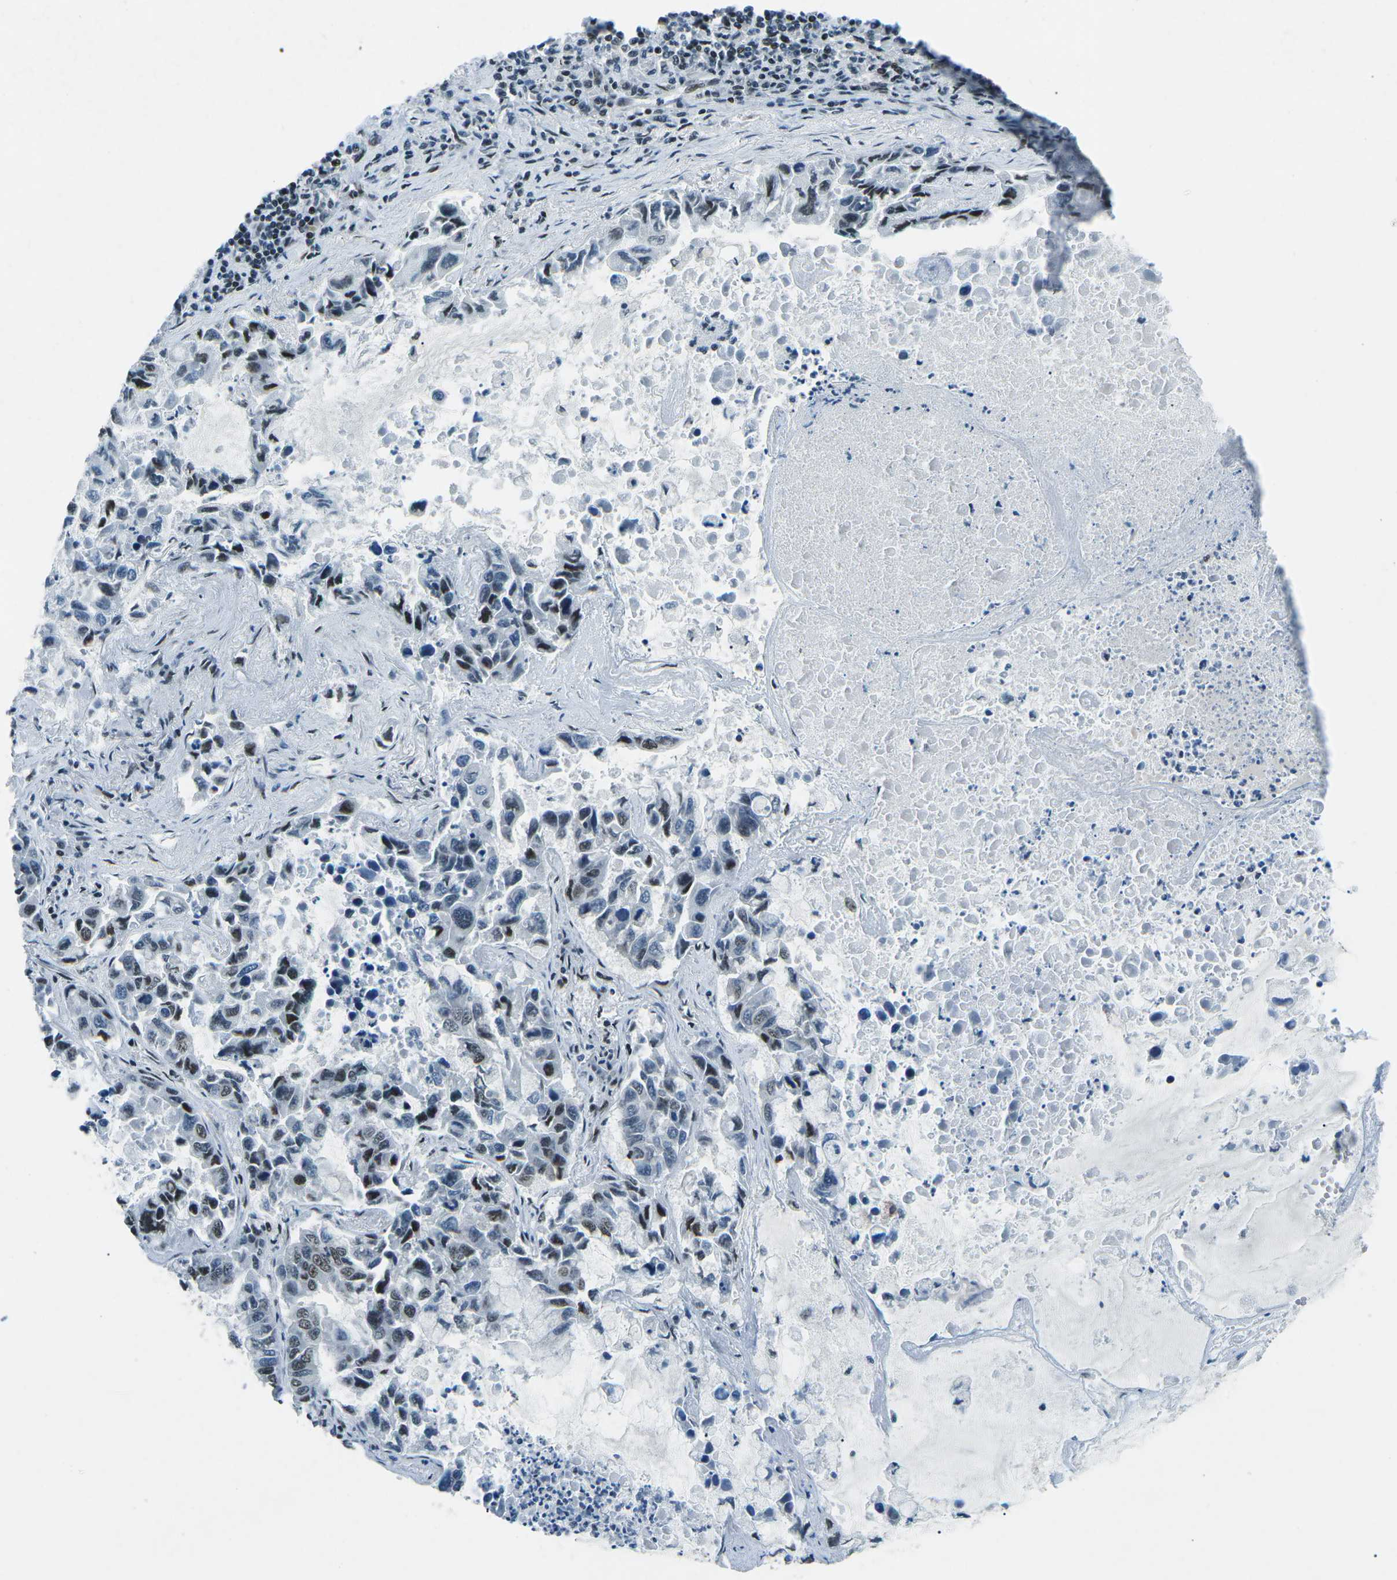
{"staining": {"intensity": "moderate", "quantity": ">75%", "location": "nuclear"}, "tissue": "lung cancer", "cell_type": "Tumor cells", "image_type": "cancer", "snomed": [{"axis": "morphology", "description": "Adenocarcinoma, NOS"}, {"axis": "topography", "description": "Lung"}], "caption": "A high-resolution histopathology image shows immunohistochemistry staining of lung cancer, which displays moderate nuclear staining in about >75% of tumor cells.", "gene": "RBL2", "patient": {"sex": "male", "age": 64}}